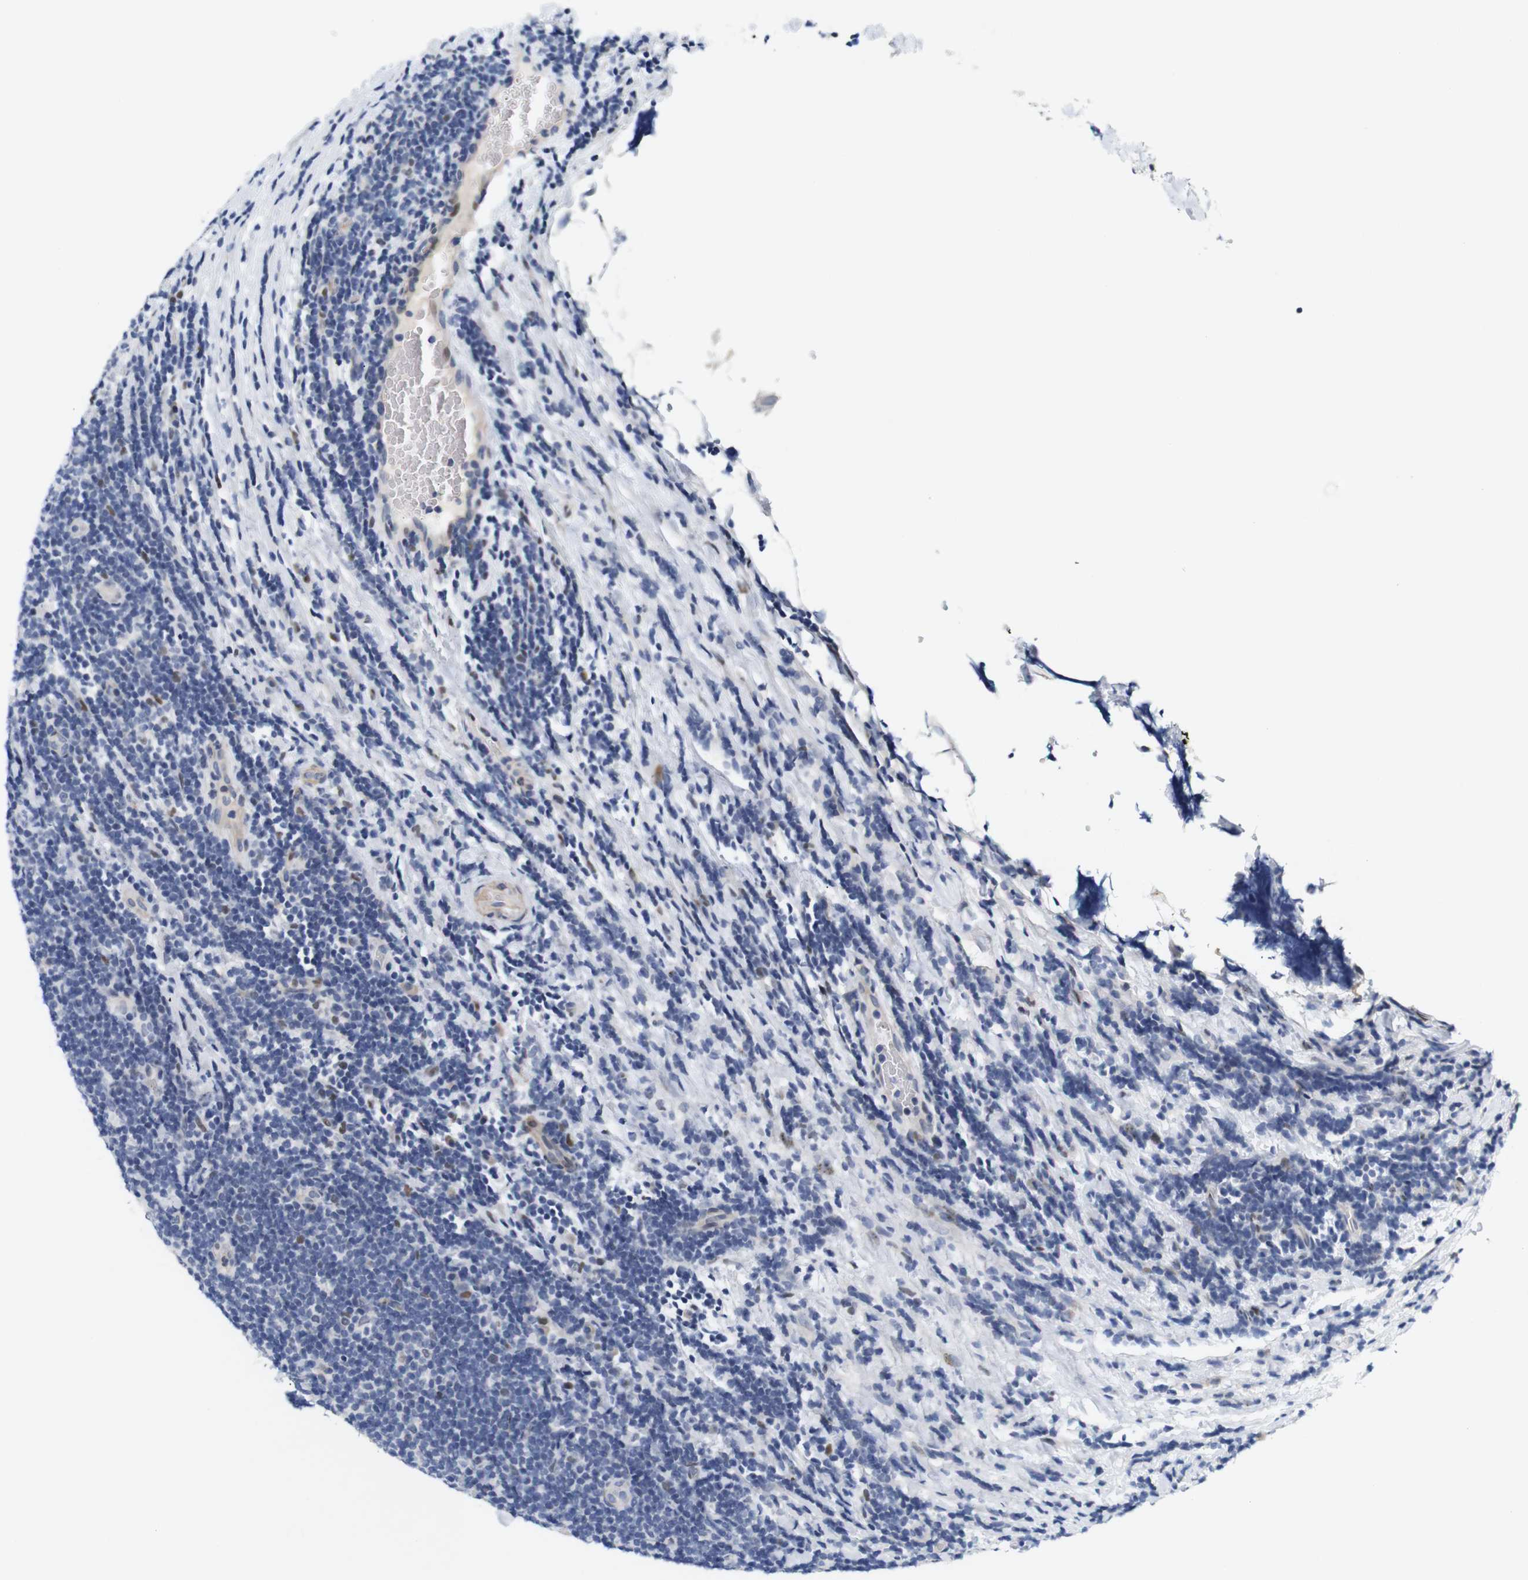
{"staining": {"intensity": "negative", "quantity": "none", "location": "none"}, "tissue": "lymphoma", "cell_type": "Tumor cells", "image_type": "cancer", "snomed": [{"axis": "morphology", "description": "Malignant lymphoma, non-Hodgkin's type, Low grade"}, {"axis": "topography", "description": "Lymph node"}], "caption": "Lymphoma stained for a protein using immunohistochemistry exhibits no staining tumor cells.", "gene": "CYB561", "patient": {"sex": "male", "age": 83}}